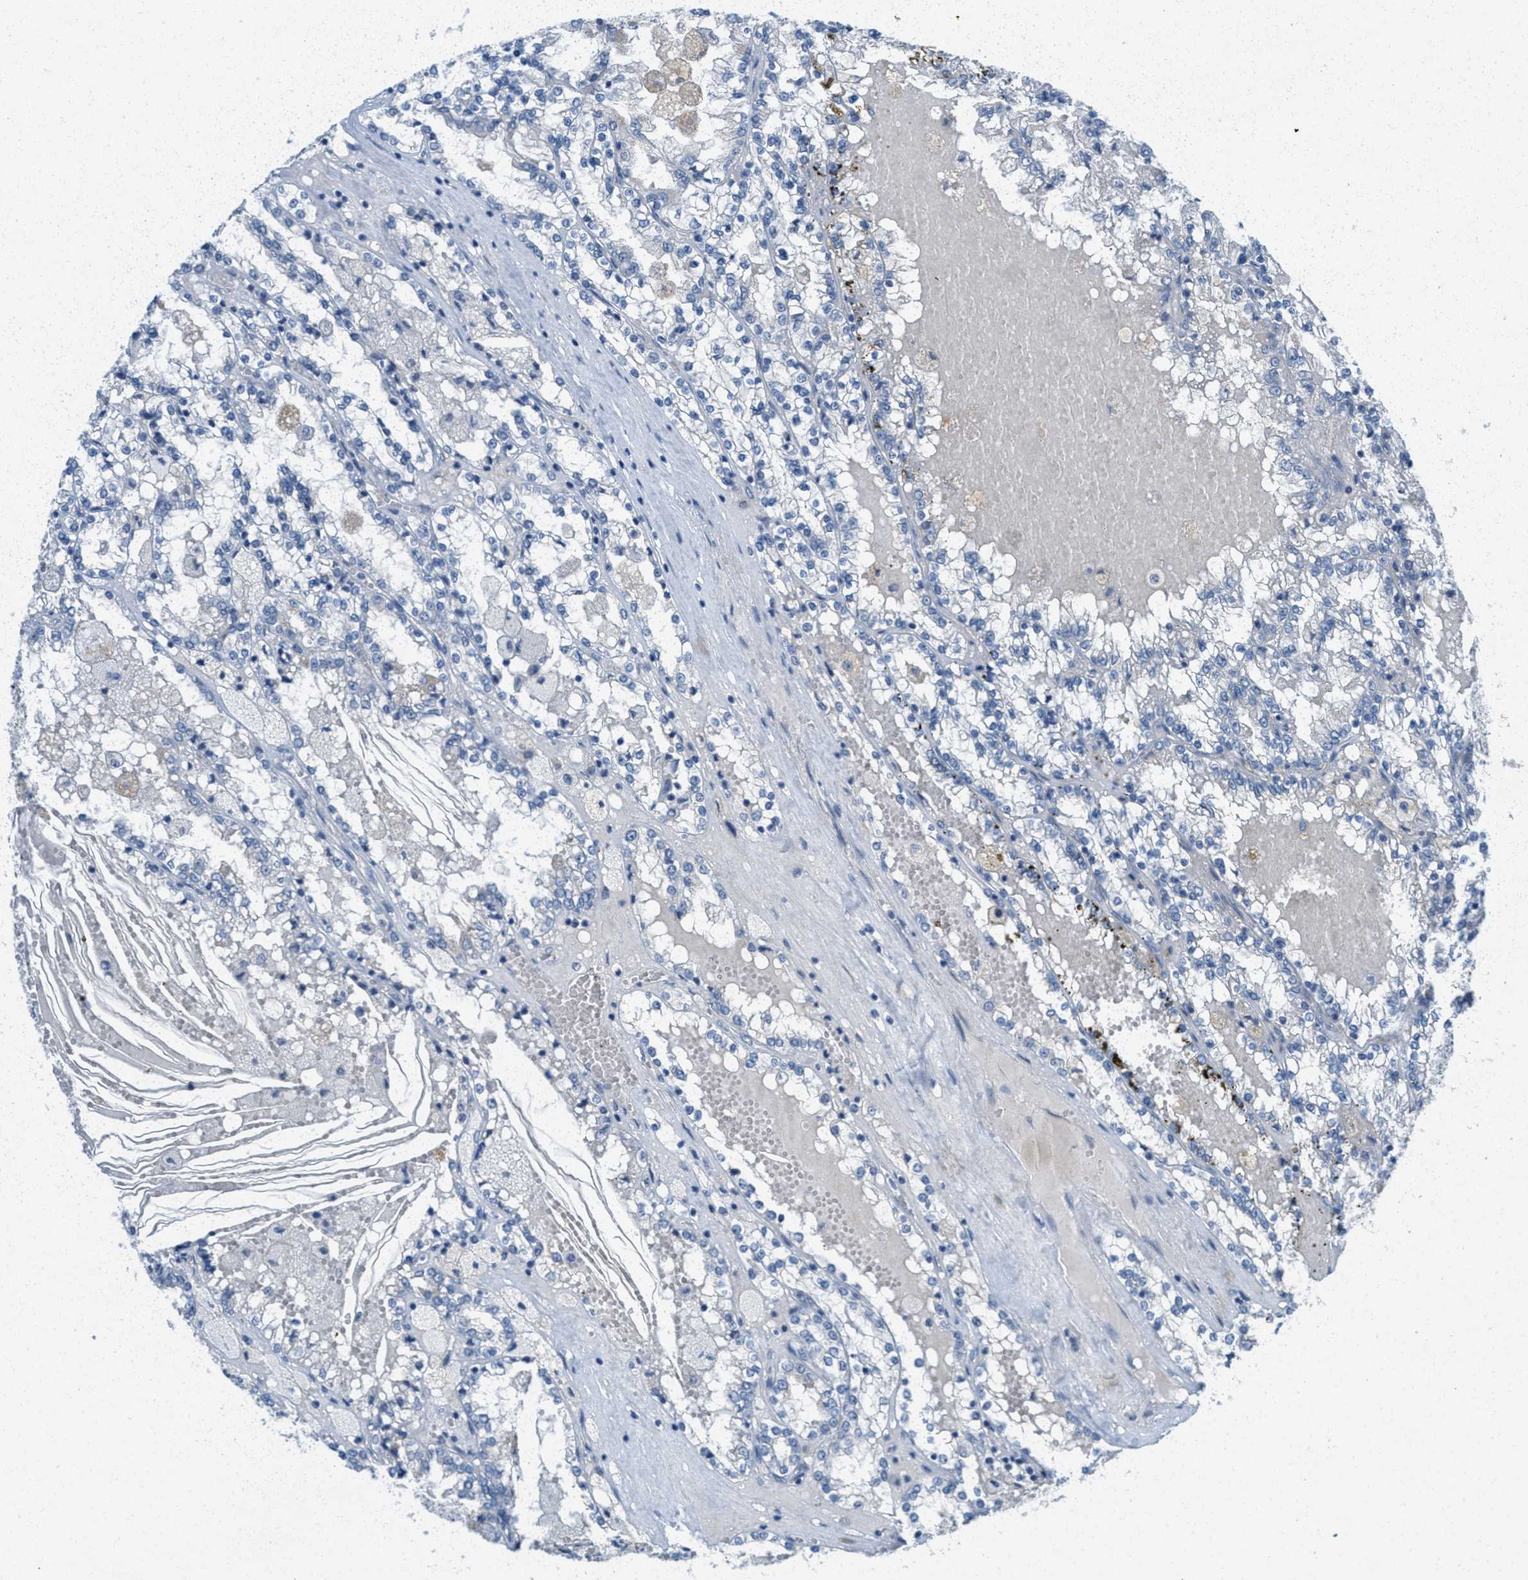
{"staining": {"intensity": "negative", "quantity": "none", "location": "none"}, "tissue": "renal cancer", "cell_type": "Tumor cells", "image_type": "cancer", "snomed": [{"axis": "morphology", "description": "Adenocarcinoma, NOS"}, {"axis": "topography", "description": "Kidney"}], "caption": "The immunohistochemistry photomicrograph has no significant positivity in tumor cells of adenocarcinoma (renal) tissue.", "gene": "ZFYVE9", "patient": {"sex": "female", "age": 56}}